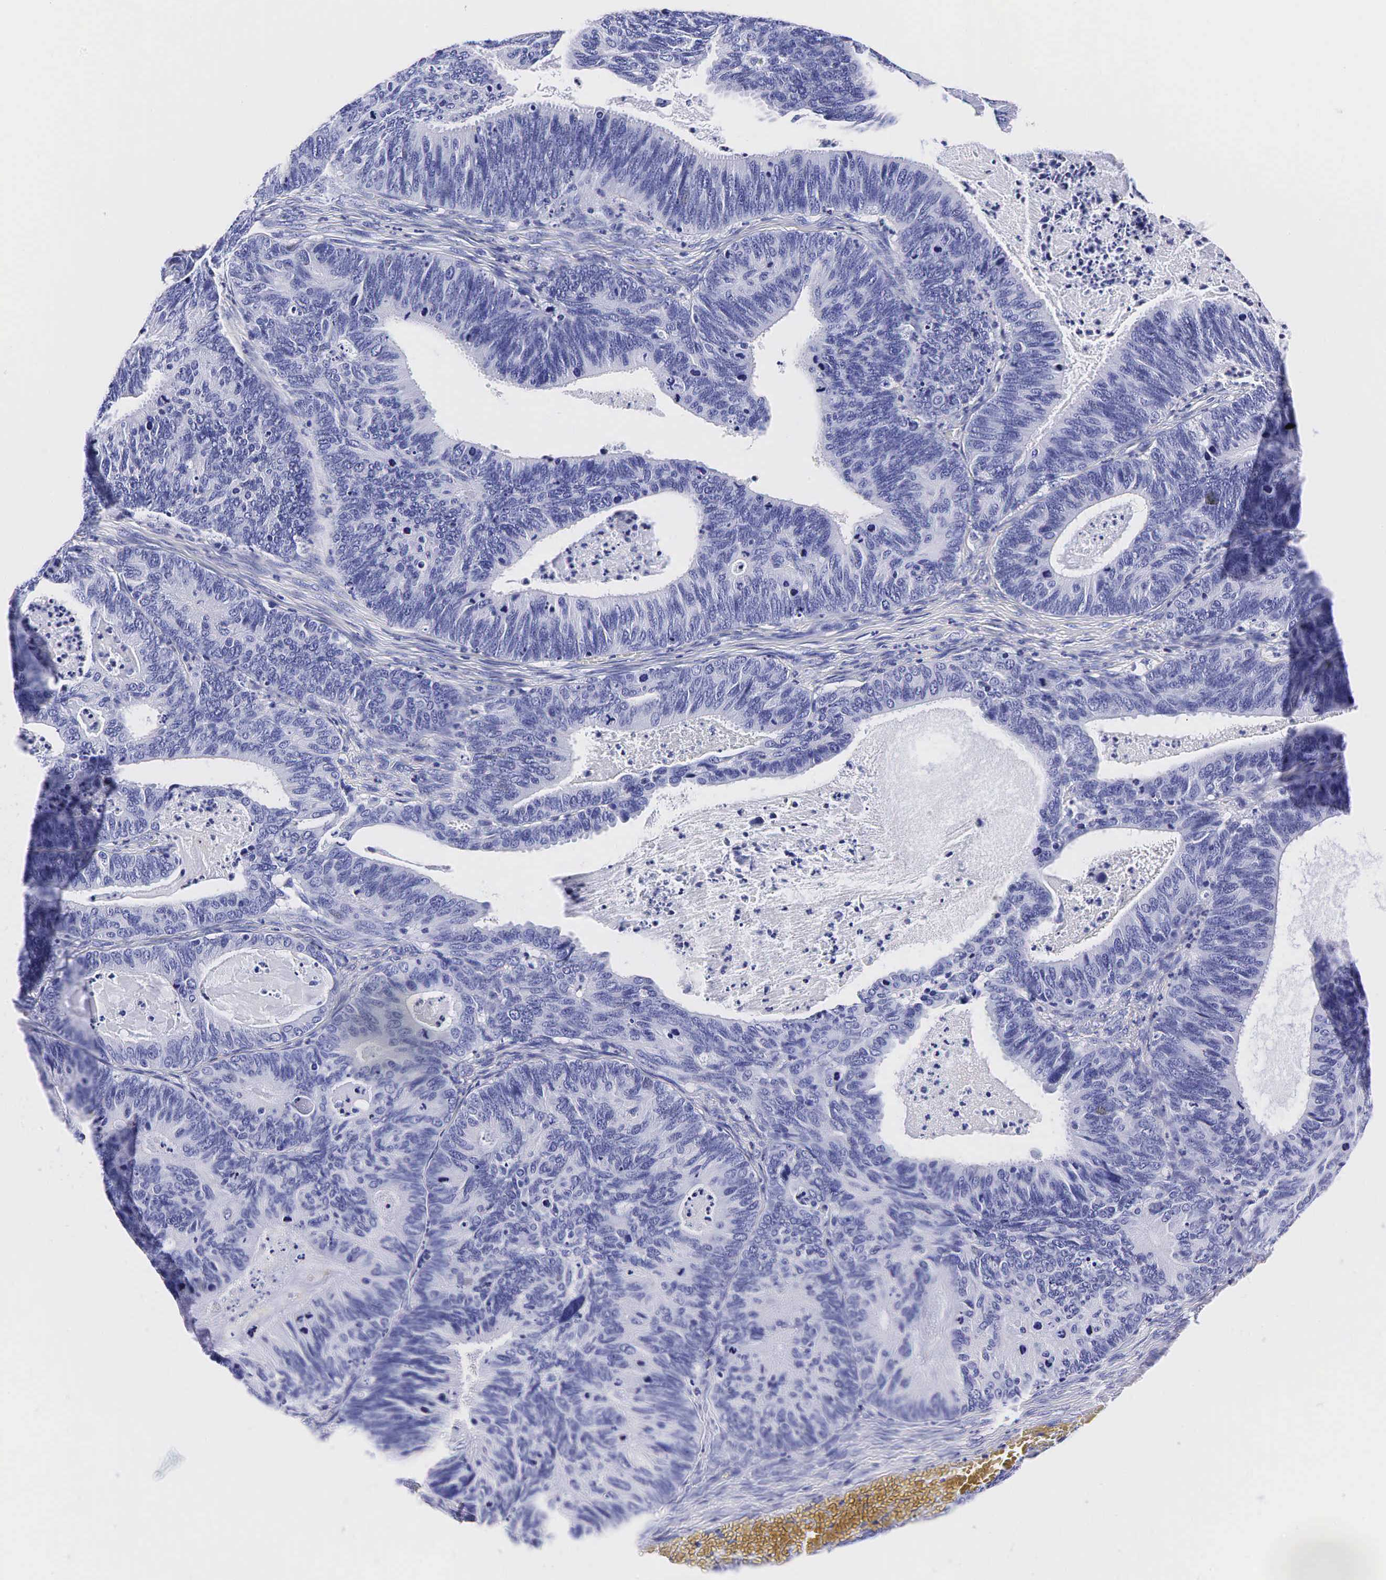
{"staining": {"intensity": "negative", "quantity": "none", "location": "none"}, "tissue": "ovarian cancer", "cell_type": "Tumor cells", "image_type": "cancer", "snomed": [{"axis": "morphology", "description": "Carcinoma, endometroid"}, {"axis": "topography", "description": "Ovary"}], "caption": "Immunohistochemistry (IHC) histopathology image of ovarian cancer stained for a protein (brown), which displays no expression in tumor cells.", "gene": "TG", "patient": {"sex": "female", "age": 52}}